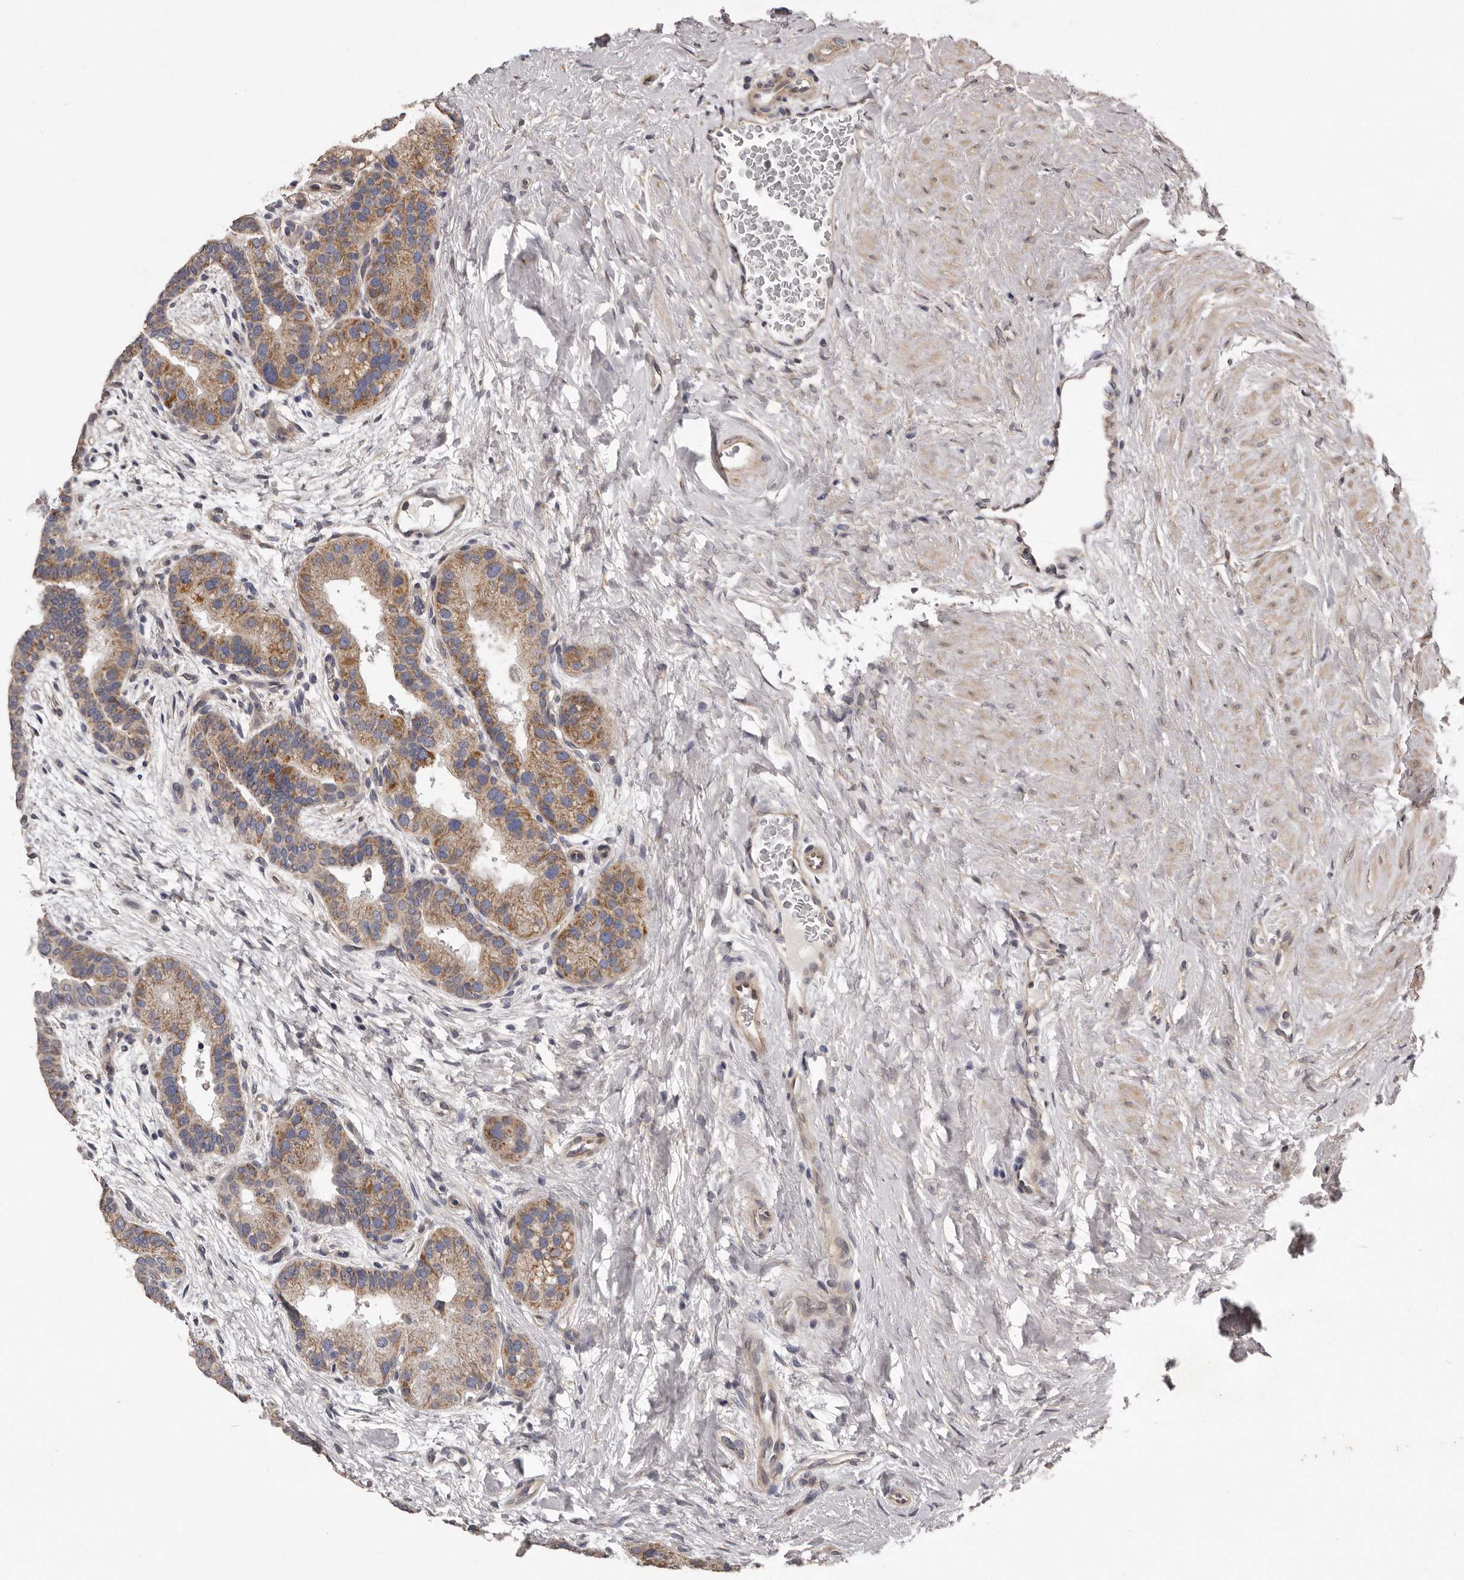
{"staining": {"intensity": "moderate", "quantity": ">75%", "location": "cytoplasmic/membranous"}, "tissue": "prostate cancer", "cell_type": "Tumor cells", "image_type": "cancer", "snomed": [{"axis": "morphology", "description": "Adenocarcinoma, High grade"}, {"axis": "topography", "description": "Prostate"}], "caption": "This histopathology image exhibits IHC staining of human prostate cancer (high-grade adenocarcinoma), with medium moderate cytoplasmic/membranous staining in approximately >75% of tumor cells.", "gene": "ARMCX1", "patient": {"sex": "male", "age": 56}}